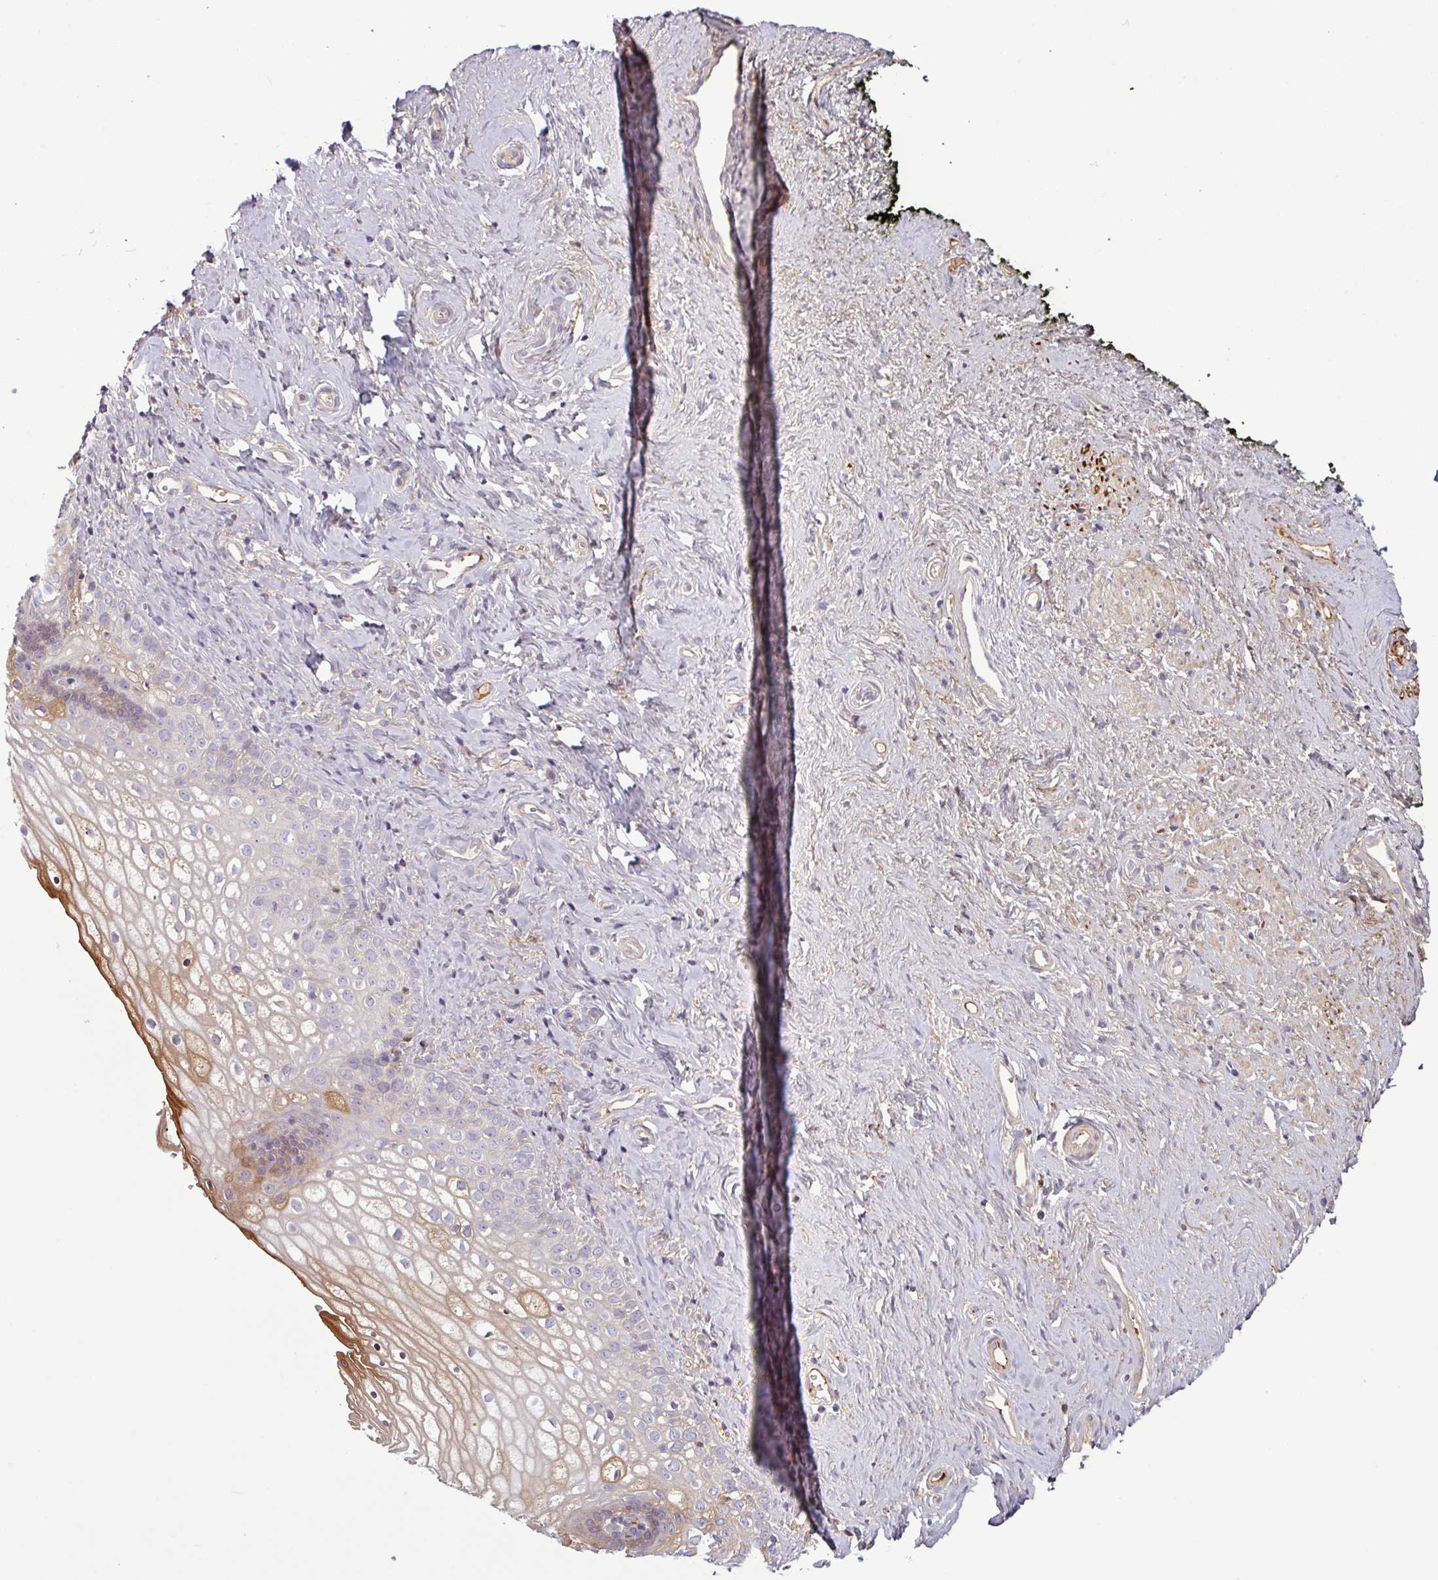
{"staining": {"intensity": "moderate", "quantity": "<25%", "location": "cytoplasmic/membranous"}, "tissue": "vagina", "cell_type": "Squamous epithelial cells", "image_type": "normal", "snomed": [{"axis": "morphology", "description": "Normal tissue, NOS"}, {"axis": "topography", "description": "Vagina"}], "caption": "Immunohistochemistry (IHC) of normal human vagina shows low levels of moderate cytoplasmic/membranous expression in approximately <25% of squamous epithelial cells.", "gene": "C4A", "patient": {"sex": "female", "age": 59}}